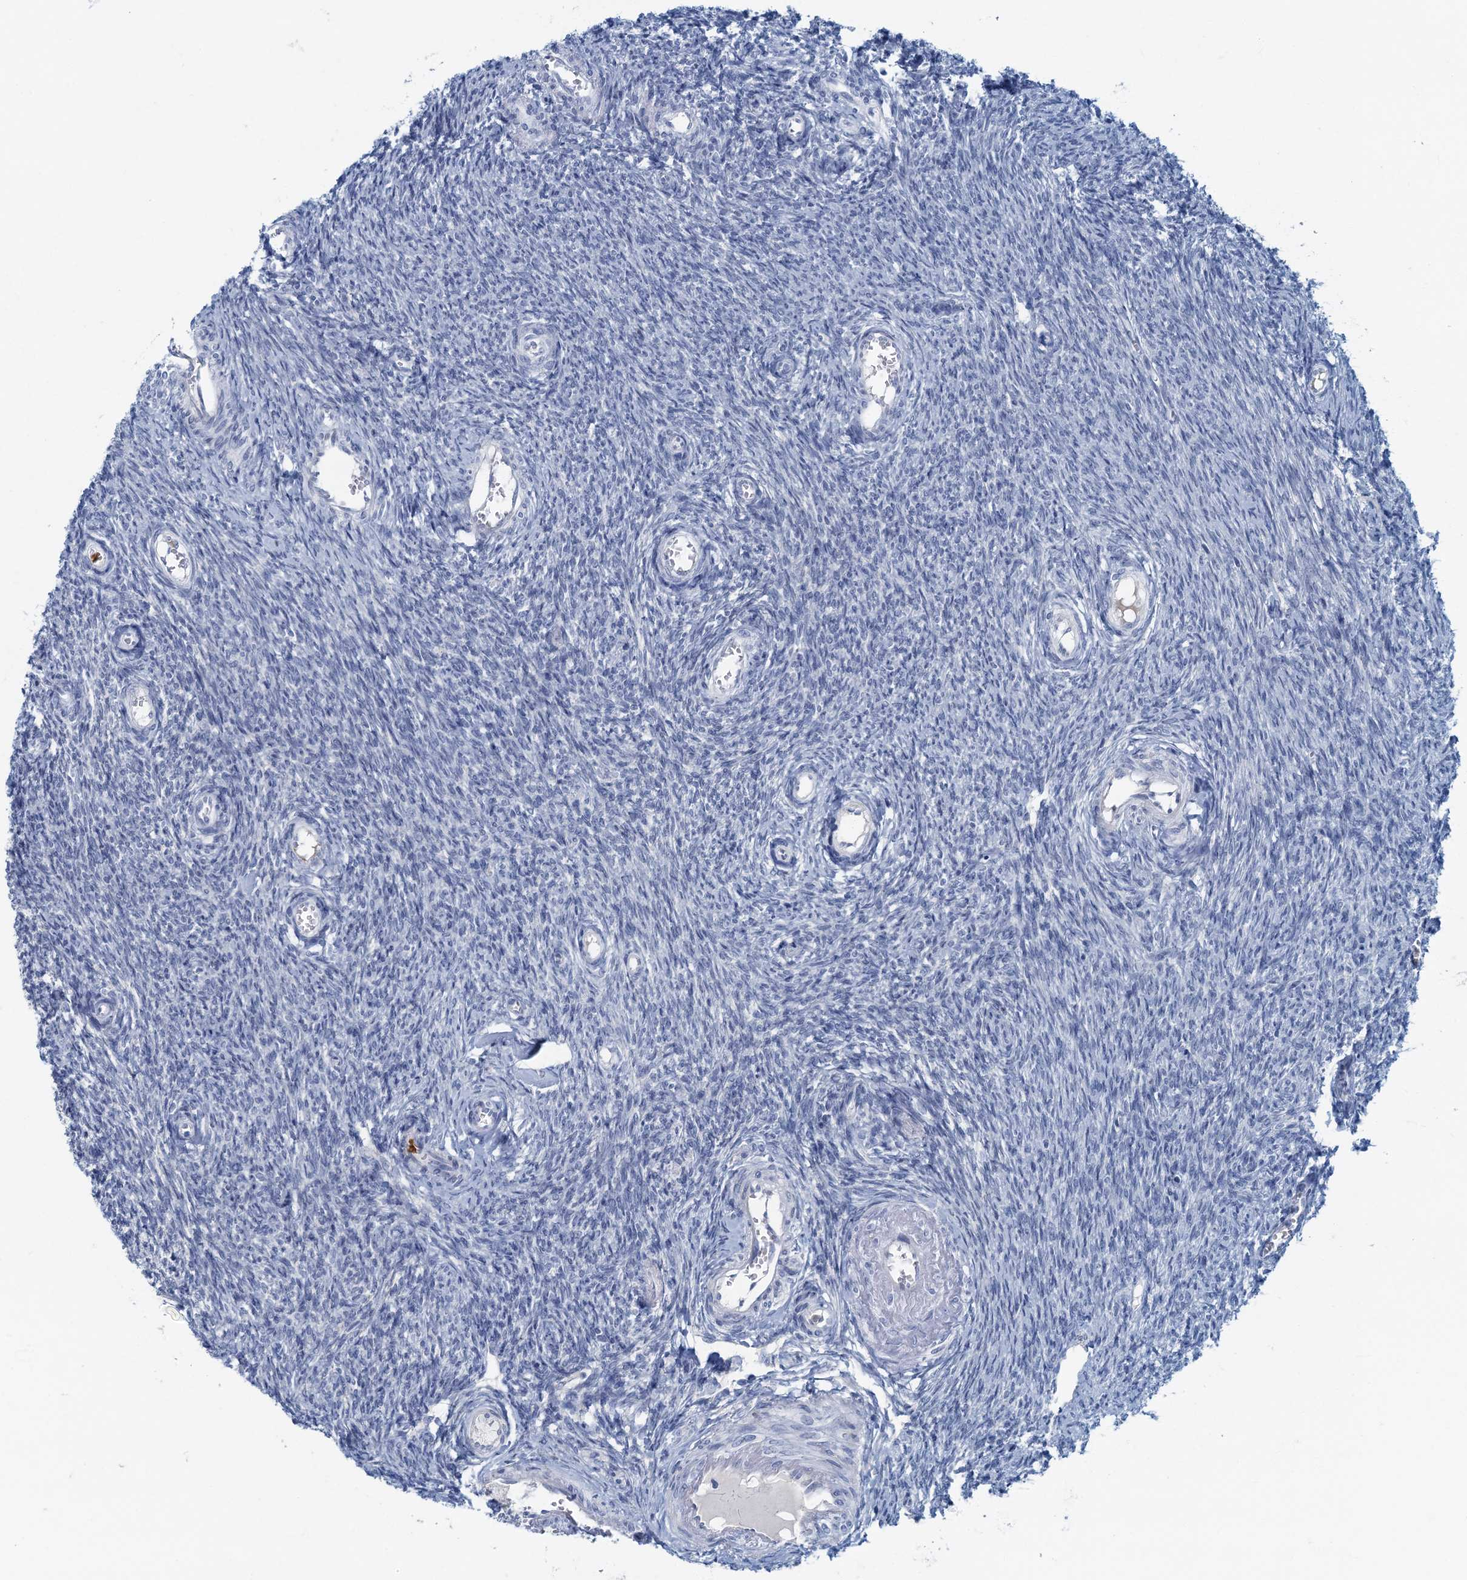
{"staining": {"intensity": "negative", "quantity": "none", "location": "none"}, "tissue": "ovary", "cell_type": "Ovarian stroma cells", "image_type": "normal", "snomed": [{"axis": "morphology", "description": "Normal tissue, NOS"}, {"axis": "topography", "description": "Ovary"}], "caption": "The immunohistochemistry (IHC) histopathology image has no significant expression in ovarian stroma cells of ovary. The staining is performed using DAB (3,3'-diaminobenzidine) brown chromogen with nuclei counter-stained in using hematoxylin.", "gene": "ANKDD1A", "patient": {"sex": "female", "age": 44}}